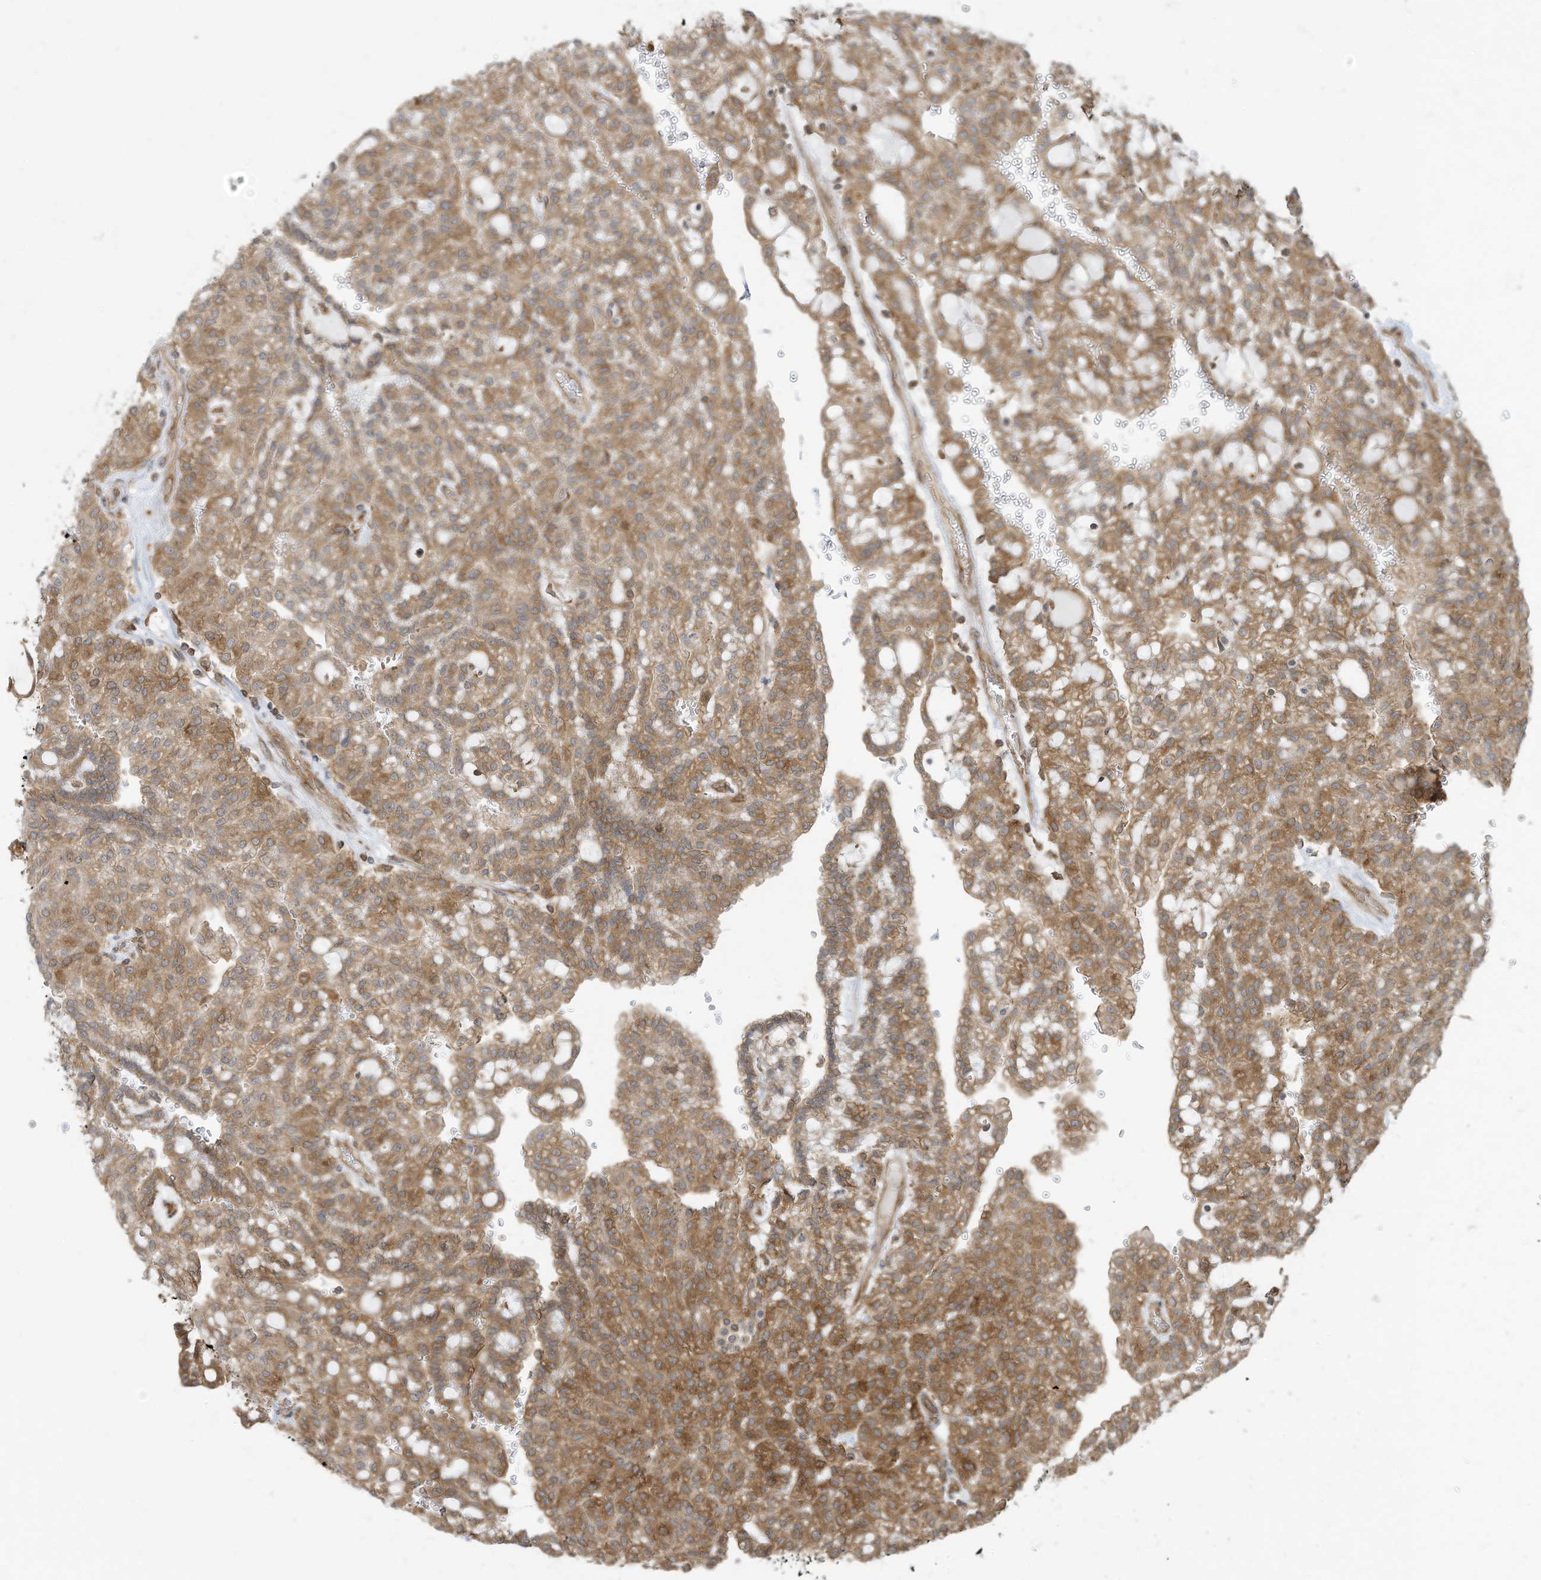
{"staining": {"intensity": "moderate", "quantity": ">75%", "location": "cytoplasmic/membranous"}, "tissue": "renal cancer", "cell_type": "Tumor cells", "image_type": "cancer", "snomed": [{"axis": "morphology", "description": "Adenocarcinoma, NOS"}, {"axis": "topography", "description": "Kidney"}], "caption": "Moderate cytoplasmic/membranous positivity is appreciated in approximately >75% of tumor cells in renal adenocarcinoma. Using DAB (brown) and hematoxylin (blue) stains, captured at high magnification using brightfield microscopy.", "gene": "USE1", "patient": {"sex": "male", "age": 63}}